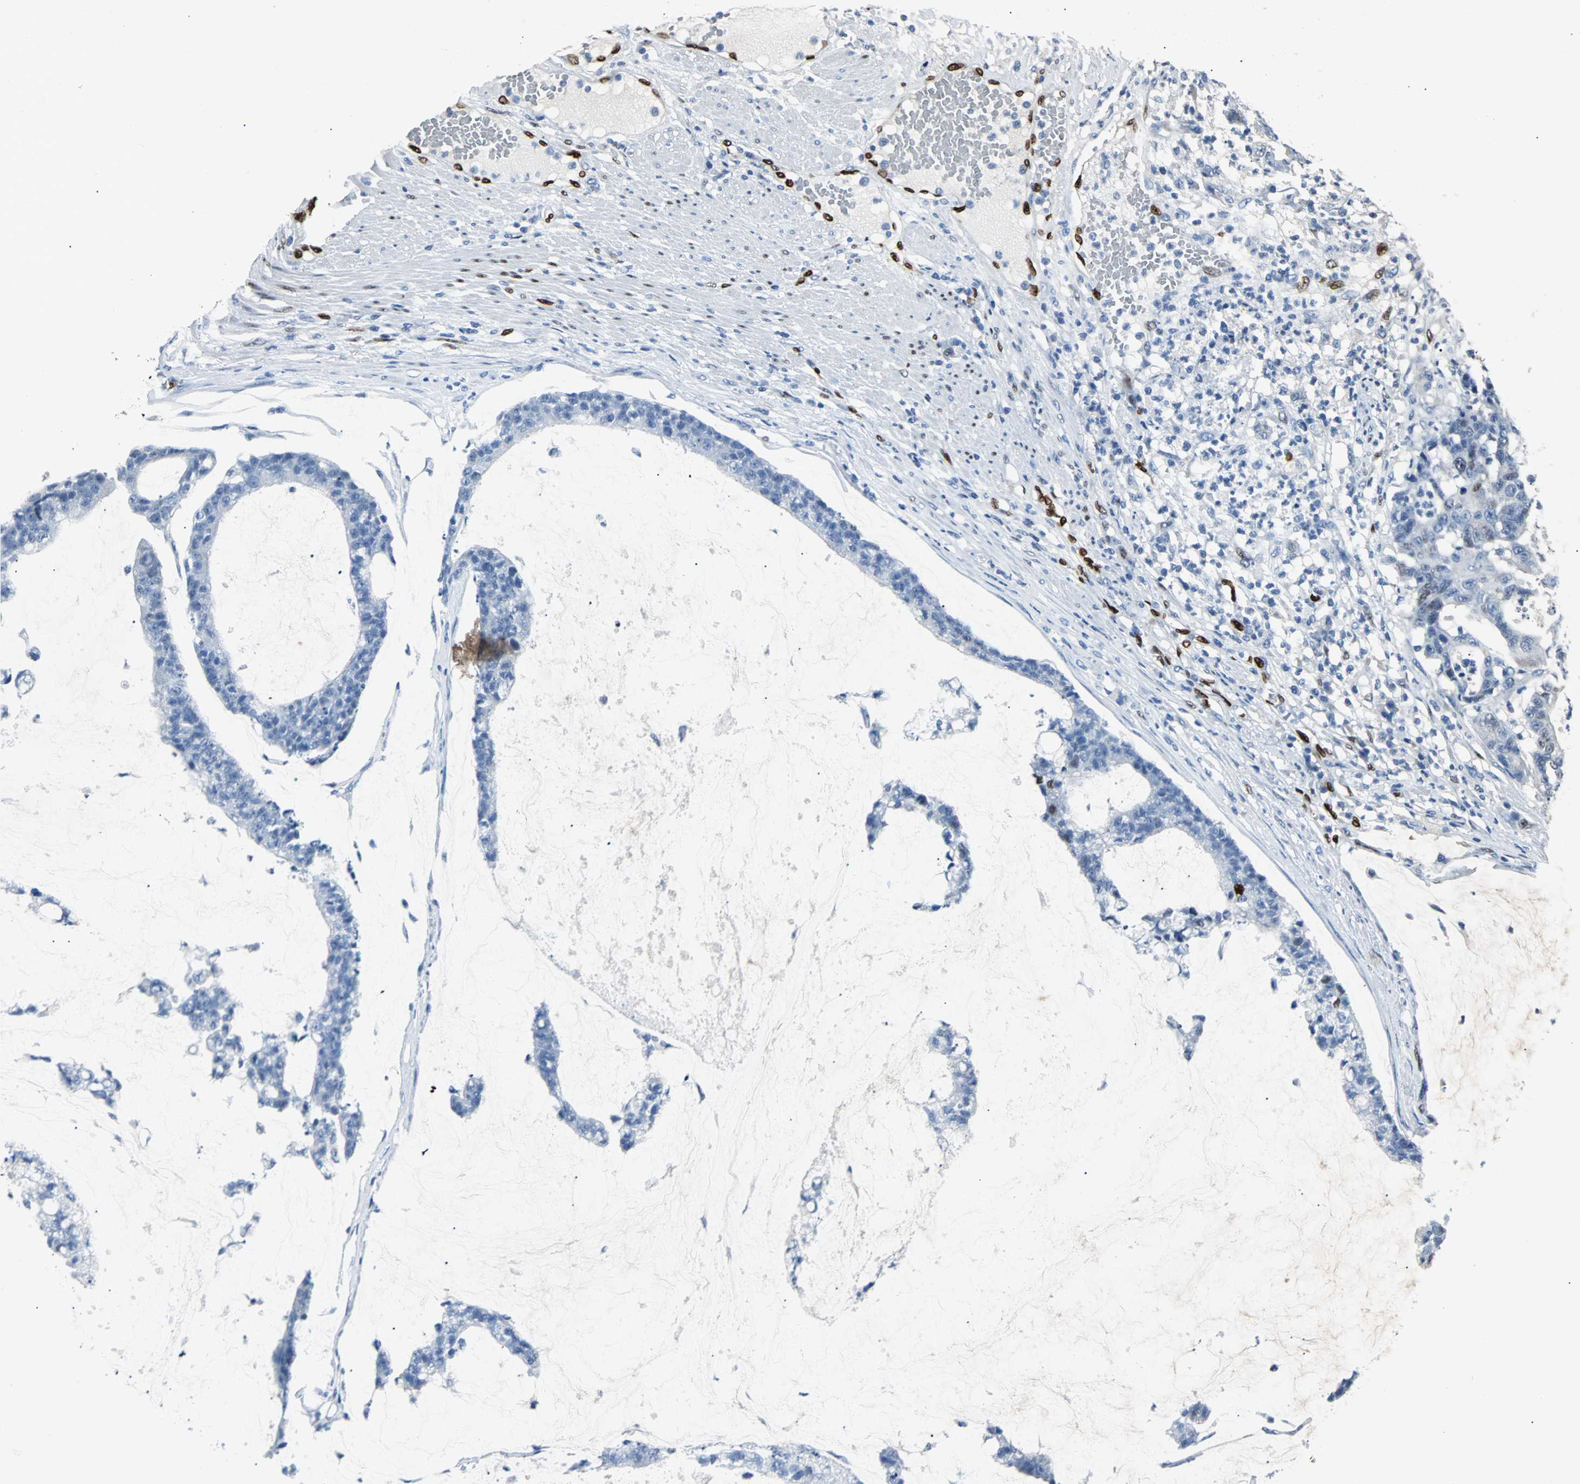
{"staining": {"intensity": "negative", "quantity": "none", "location": "none"}, "tissue": "colorectal cancer", "cell_type": "Tumor cells", "image_type": "cancer", "snomed": [{"axis": "morphology", "description": "Adenocarcinoma, NOS"}, {"axis": "topography", "description": "Colon"}], "caption": "There is no significant expression in tumor cells of colorectal cancer.", "gene": "IL33", "patient": {"sex": "female", "age": 84}}